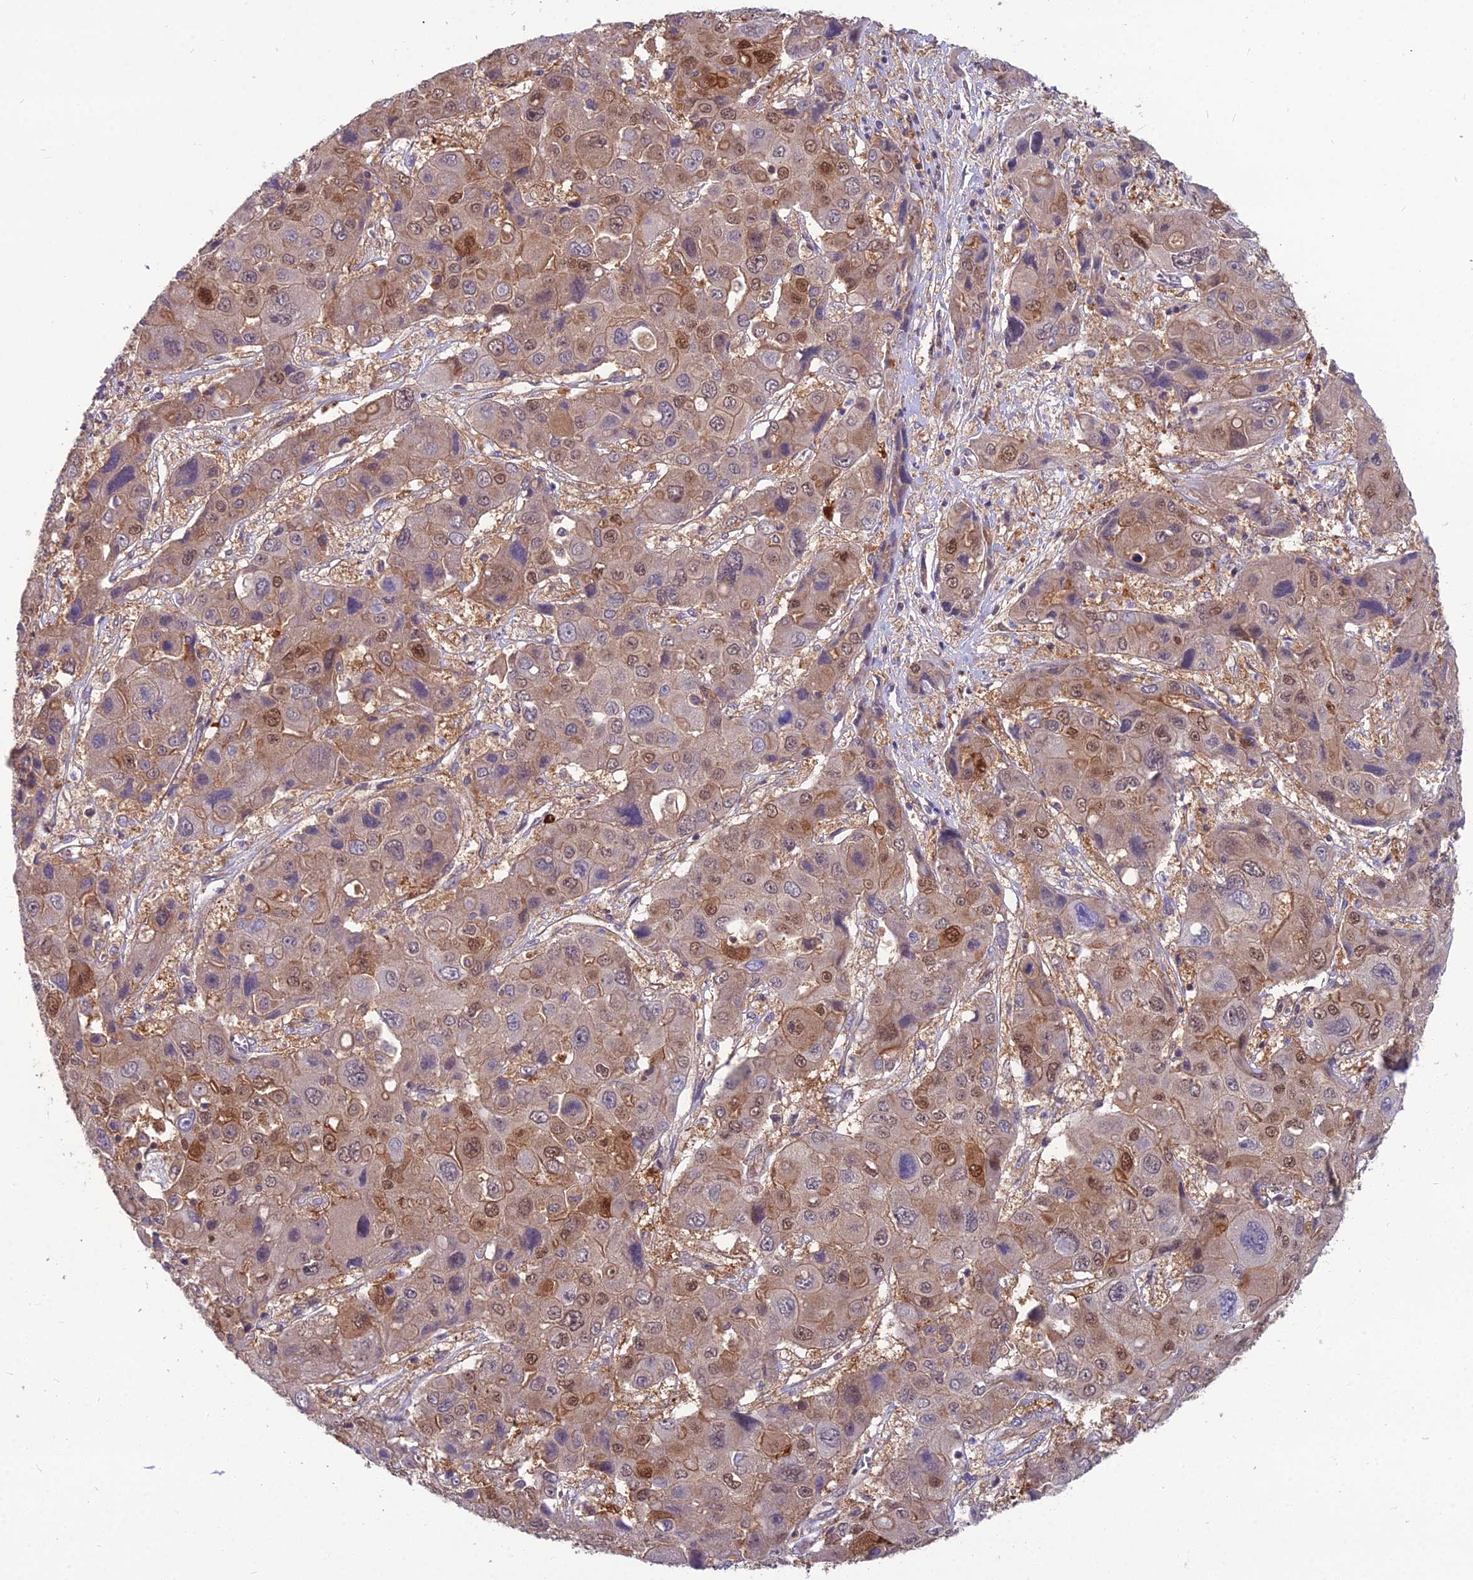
{"staining": {"intensity": "moderate", "quantity": ">75%", "location": "cytoplasmic/membranous,nuclear"}, "tissue": "liver cancer", "cell_type": "Tumor cells", "image_type": "cancer", "snomed": [{"axis": "morphology", "description": "Cholangiocarcinoma"}, {"axis": "topography", "description": "Liver"}], "caption": "This image displays liver cholangiocarcinoma stained with immunohistochemistry (IHC) to label a protein in brown. The cytoplasmic/membranous and nuclear of tumor cells show moderate positivity for the protein. Nuclei are counter-stained blue.", "gene": "MVD", "patient": {"sex": "male", "age": 67}}